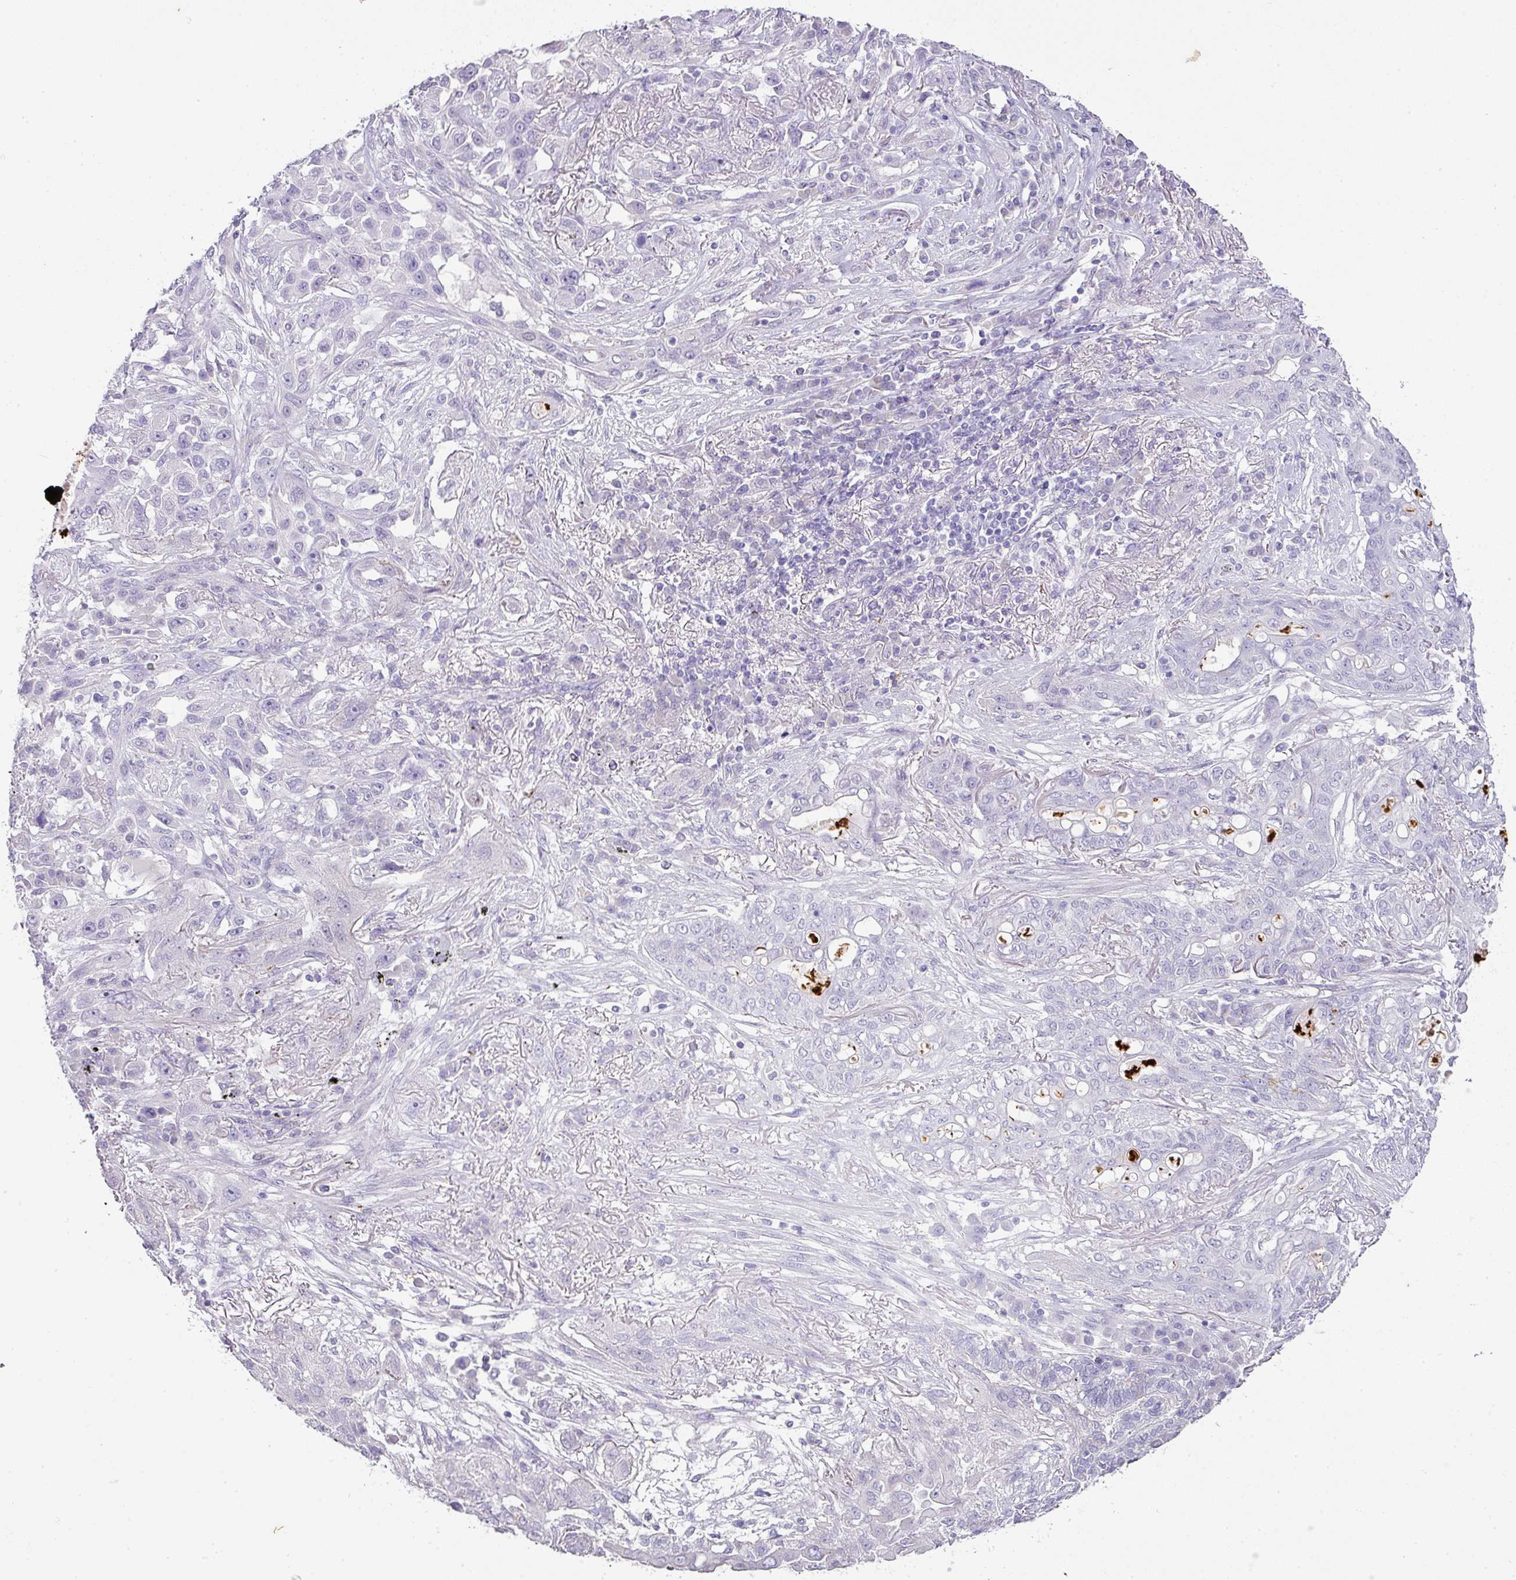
{"staining": {"intensity": "negative", "quantity": "none", "location": "none"}, "tissue": "lung cancer", "cell_type": "Tumor cells", "image_type": "cancer", "snomed": [{"axis": "morphology", "description": "Squamous cell carcinoma, NOS"}, {"axis": "topography", "description": "Lung"}], "caption": "IHC histopathology image of lung cancer (squamous cell carcinoma) stained for a protein (brown), which exhibits no staining in tumor cells. (Stains: DAB immunohistochemistry (IHC) with hematoxylin counter stain, Microscopy: brightfield microscopy at high magnification).", "gene": "OR52N1", "patient": {"sex": "female", "age": 70}}